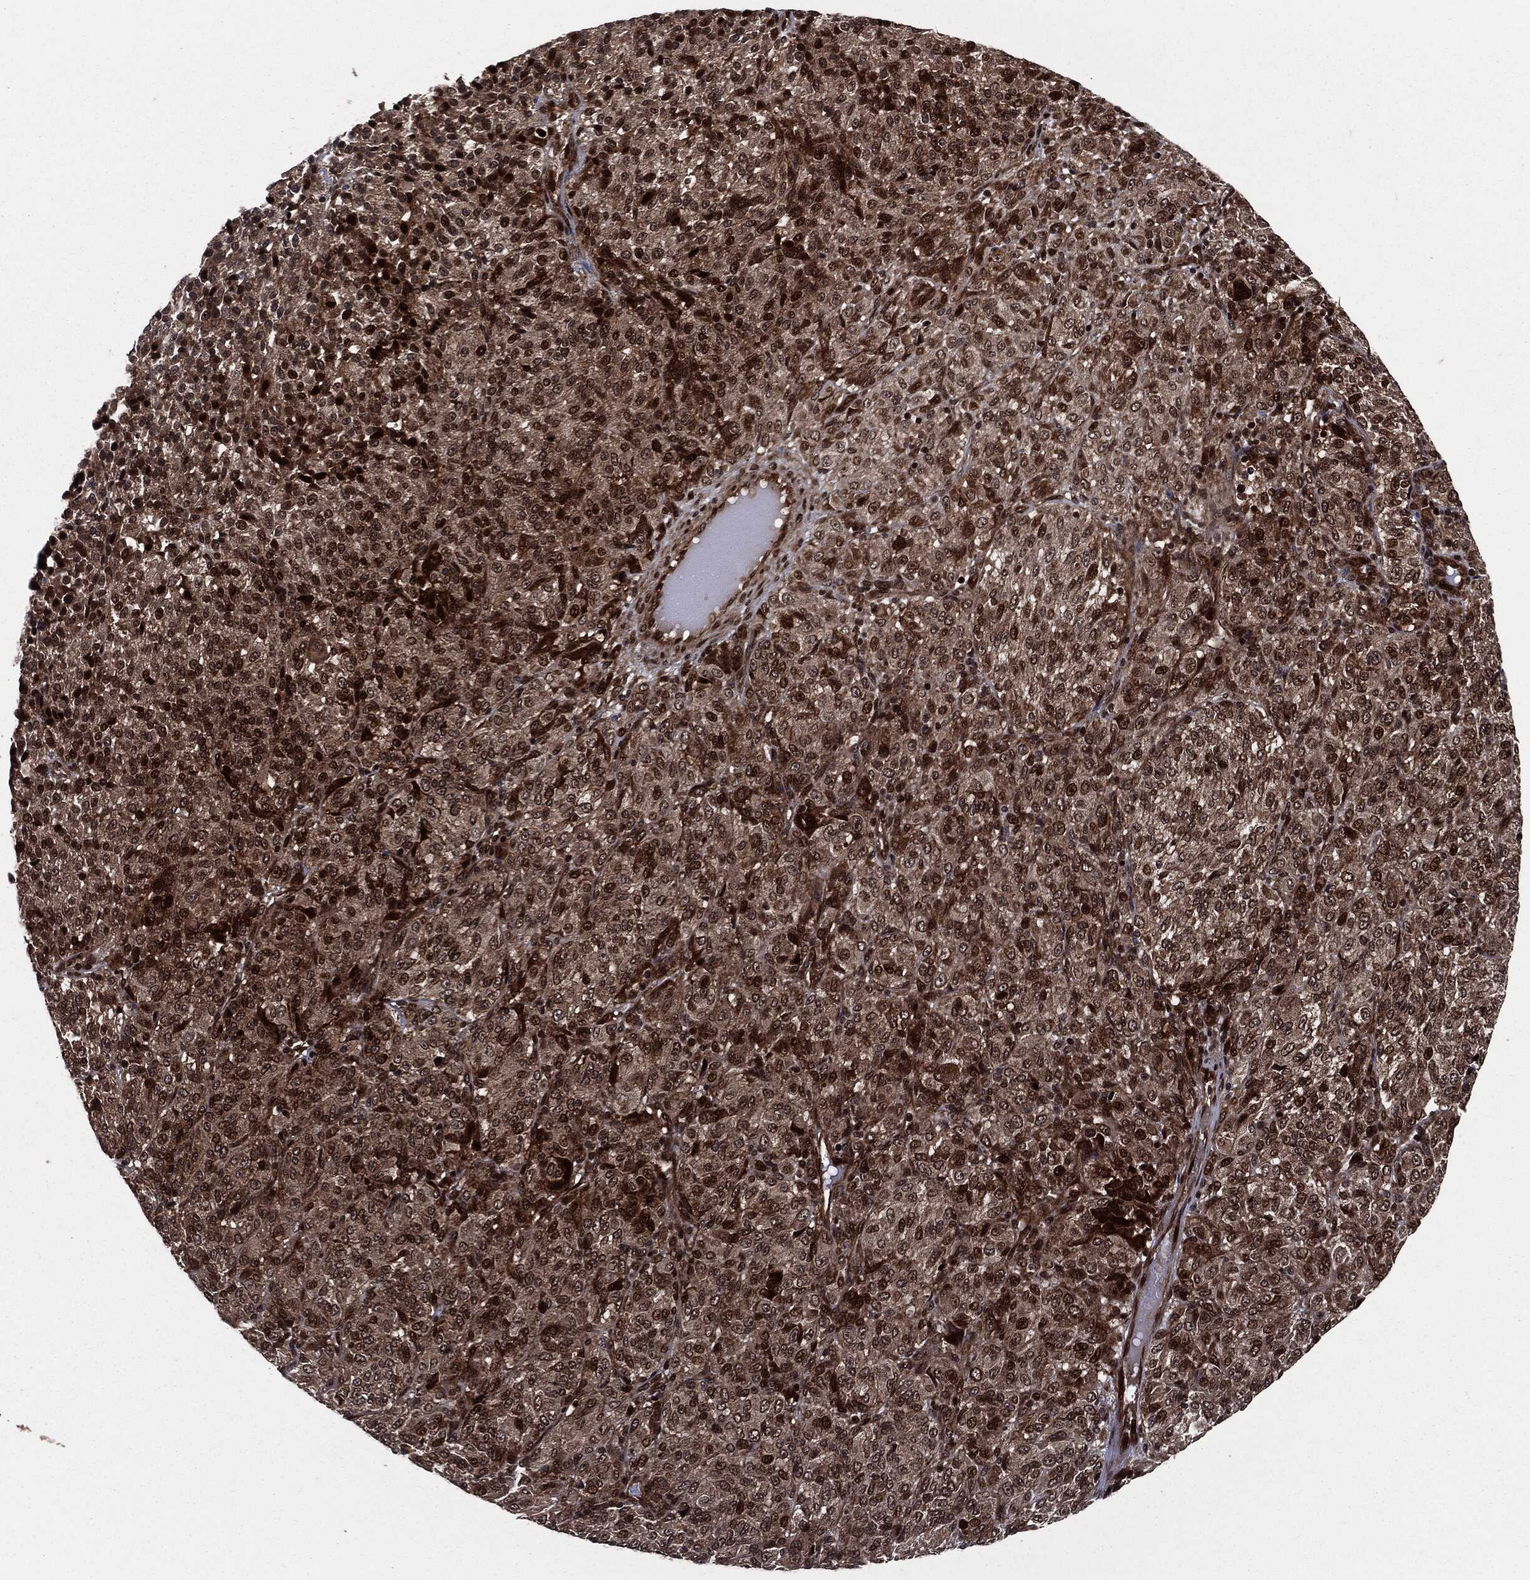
{"staining": {"intensity": "strong", "quantity": "<25%", "location": "cytoplasmic/membranous,nuclear"}, "tissue": "melanoma", "cell_type": "Tumor cells", "image_type": "cancer", "snomed": [{"axis": "morphology", "description": "Malignant melanoma, Metastatic site"}, {"axis": "topography", "description": "Brain"}], "caption": "Malignant melanoma (metastatic site) stained for a protein reveals strong cytoplasmic/membranous and nuclear positivity in tumor cells.", "gene": "SMAD4", "patient": {"sex": "female", "age": 56}}